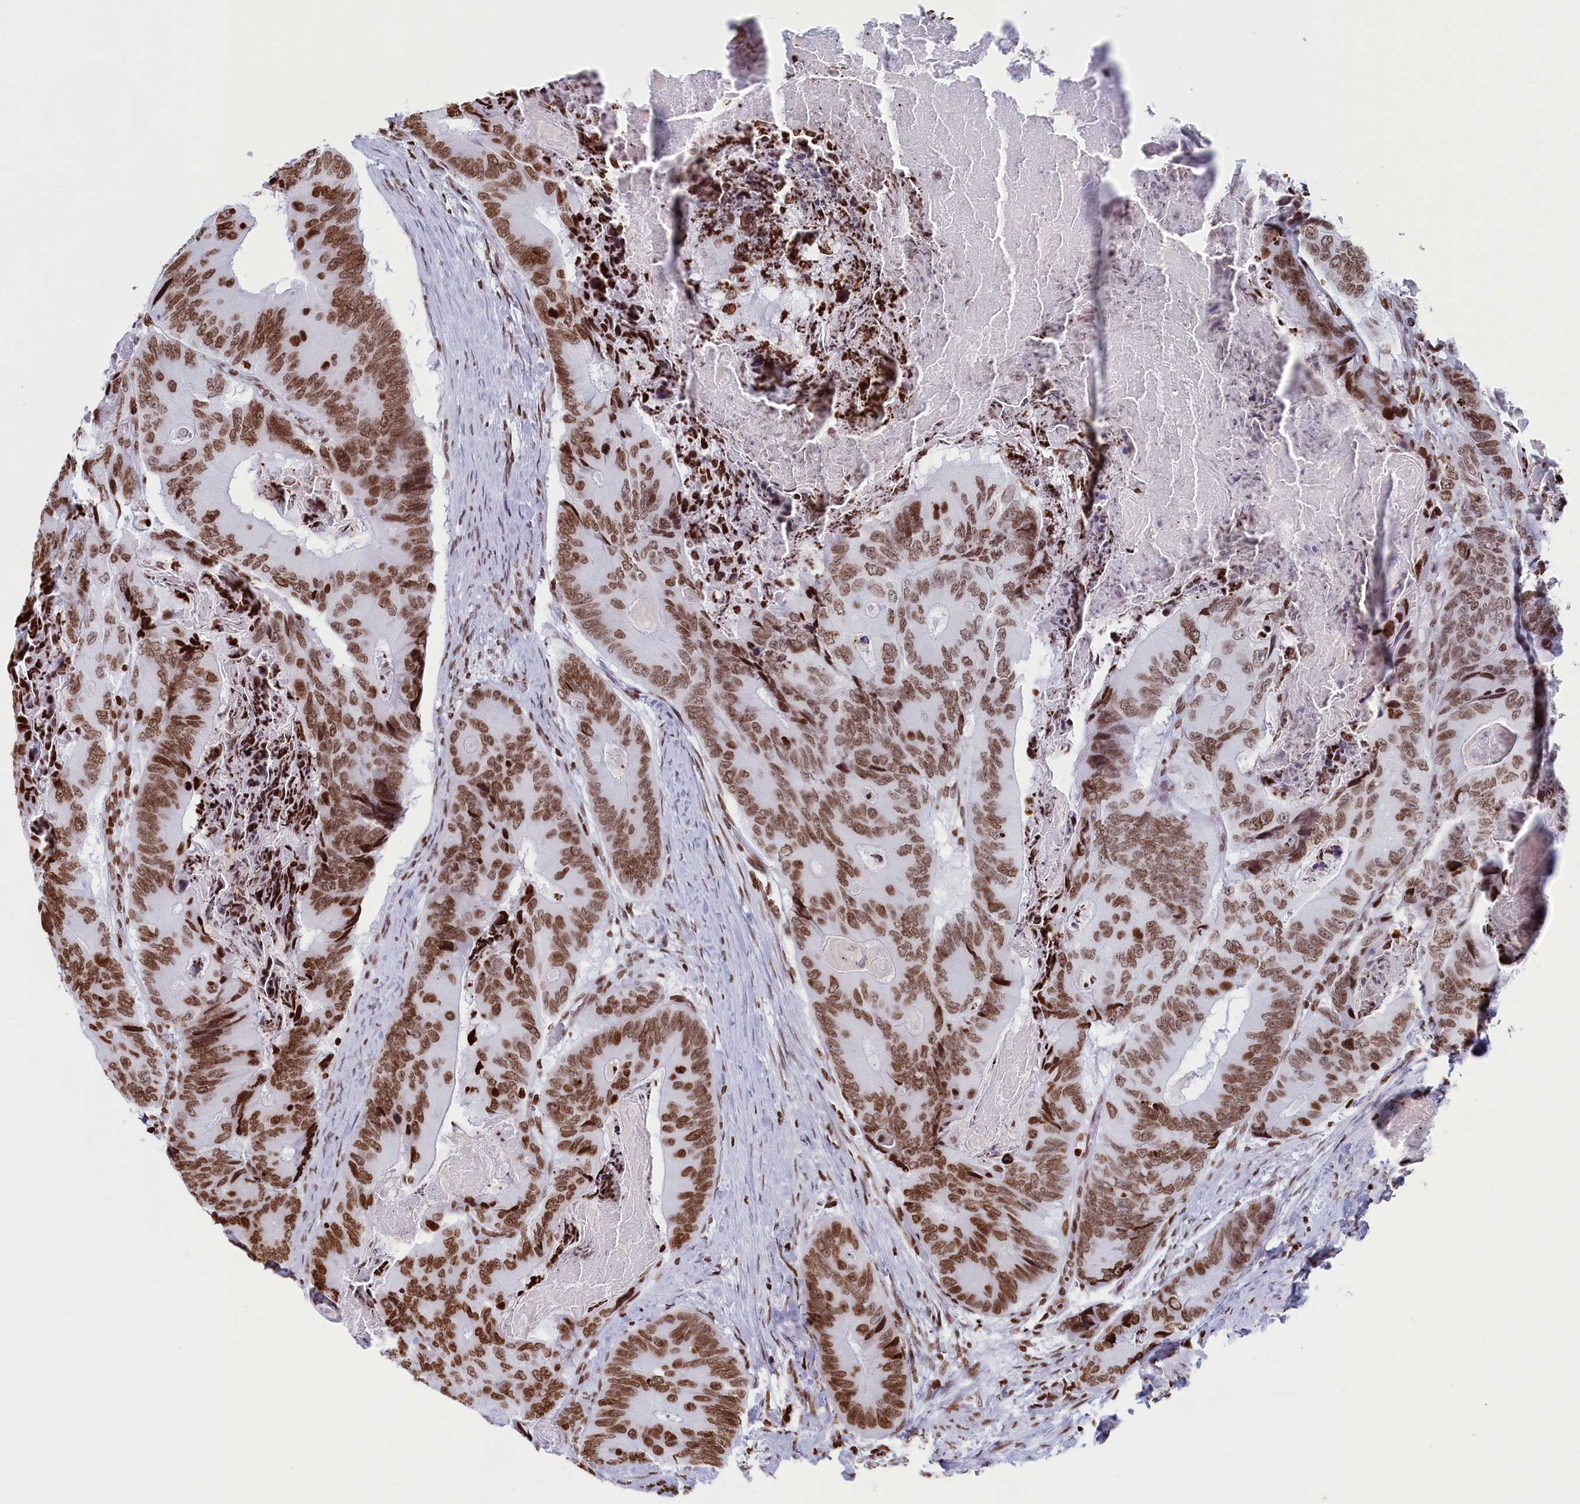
{"staining": {"intensity": "moderate", "quantity": ">75%", "location": "nuclear"}, "tissue": "colorectal cancer", "cell_type": "Tumor cells", "image_type": "cancer", "snomed": [{"axis": "morphology", "description": "Adenocarcinoma, NOS"}, {"axis": "topography", "description": "Colon"}], "caption": "Colorectal cancer tissue demonstrates moderate nuclear expression in approximately >75% of tumor cells, visualized by immunohistochemistry. (IHC, brightfield microscopy, high magnification).", "gene": "APOBEC3A", "patient": {"sex": "male", "age": 84}}